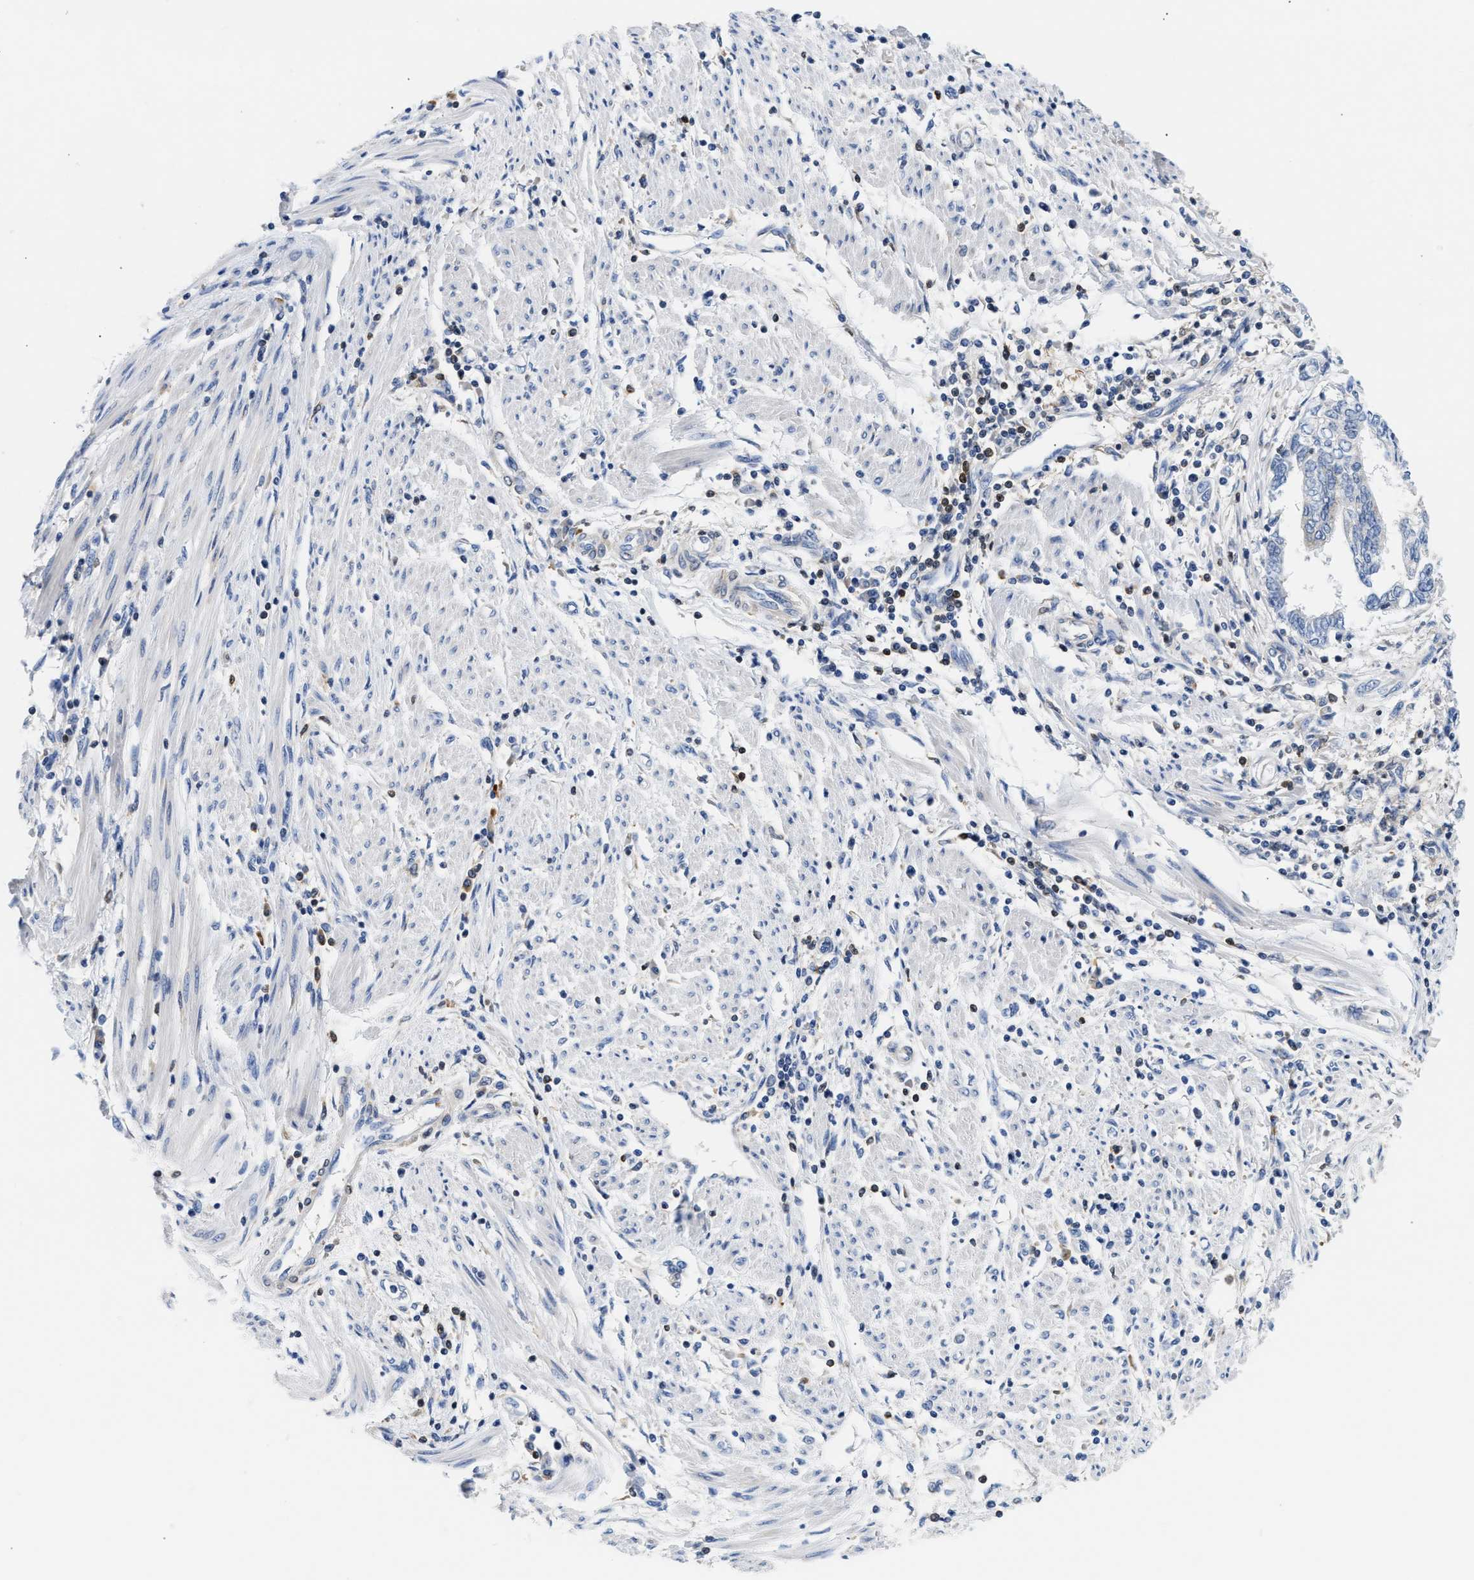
{"staining": {"intensity": "moderate", "quantity": "<25%", "location": "cytoplasmic/membranous"}, "tissue": "endometrial cancer", "cell_type": "Tumor cells", "image_type": "cancer", "snomed": [{"axis": "morphology", "description": "Adenocarcinoma, NOS"}, {"axis": "topography", "description": "Uterus"}, {"axis": "topography", "description": "Endometrium"}], "caption": "A low amount of moderate cytoplasmic/membranous expression is identified in about <25% of tumor cells in adenocarcinoma (endometrial) tissue.", "gene": "SLIT2", "patient": {"sex": "female", "age": 70}}